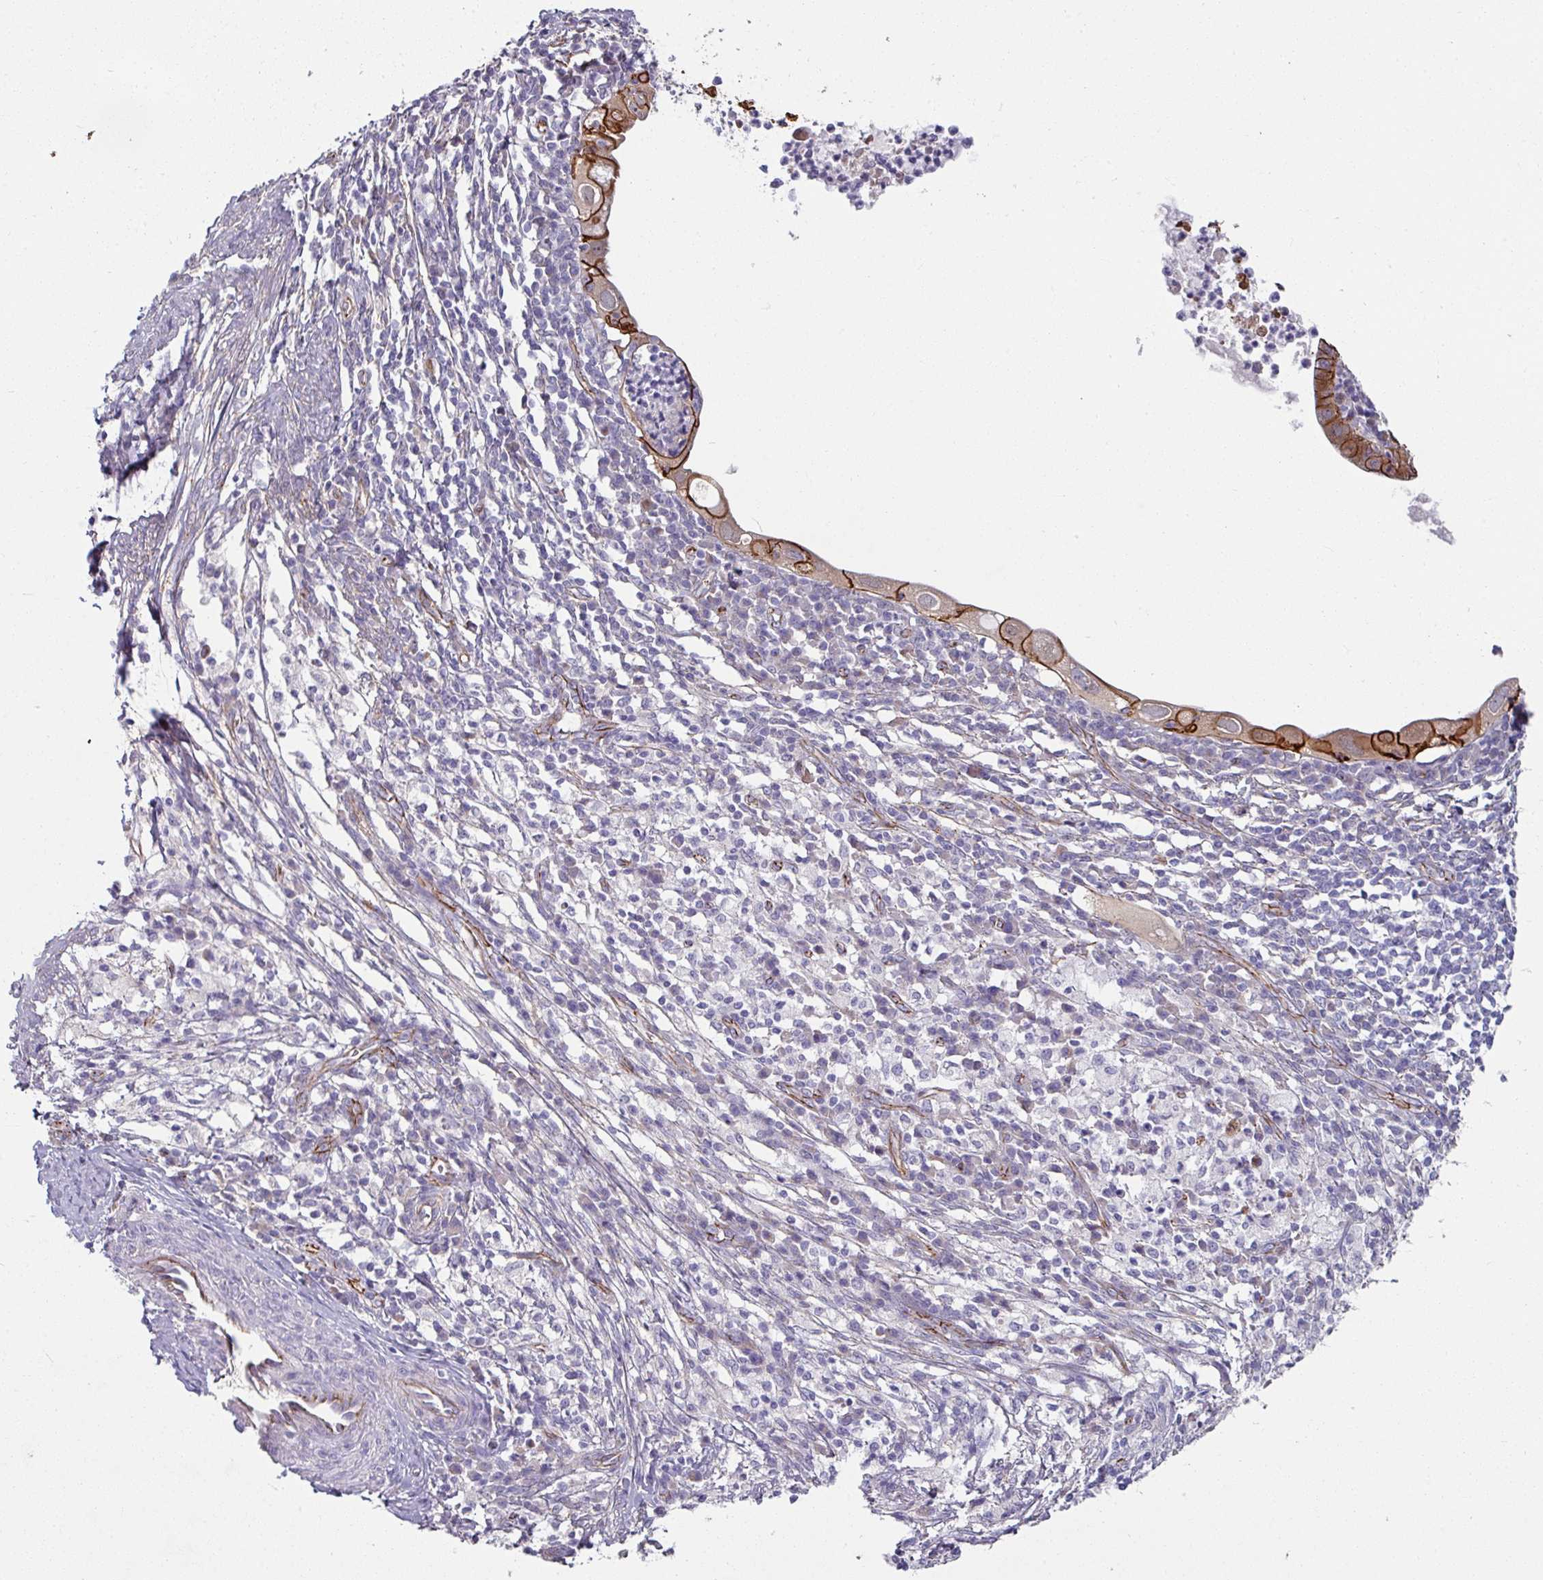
{"staining": {"intensity": "strong", "quantity": "25%-75%", "location": "cytoplasmic/membranous"}, "tissue": "cervical cancer", "cell_type": "Tumor cells", "image_type": "cancer", "snomed": [{"axis": "morphology", "description": "Adenocarcinoma, NOS"}, {"axis": "topography", "description": "Cervix"}], "caption": "This photomicrograph exhibits immunohistochemistry staining of cervical adenocarcinoma, with high strong cytoplasmic/membranous staining in about 25%-75% of tumor cells.", "gene": "JUP", "patient": {"sex": "female", "age": 36}}